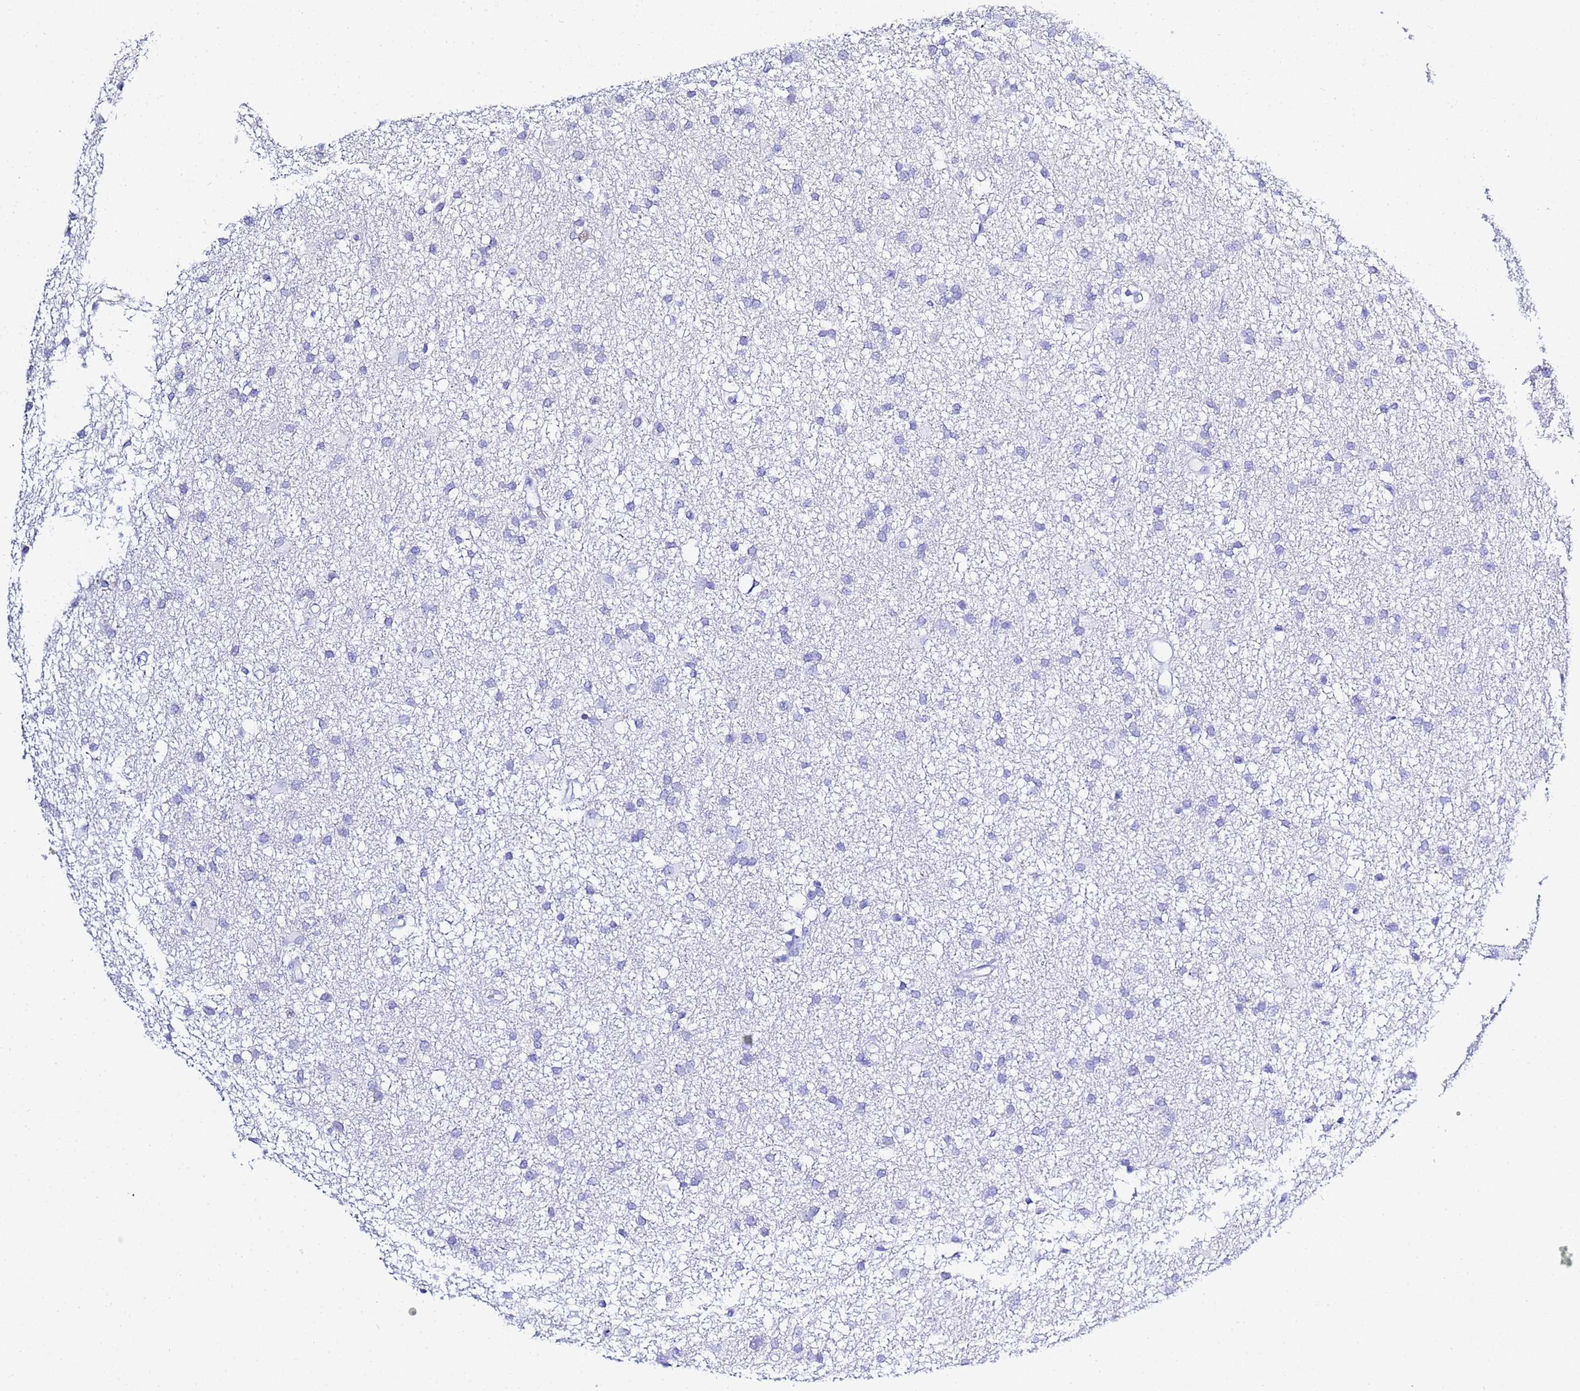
{"staining": {"intensity": "negative", "quantity": "none", "location": "none"}, "tissue": "glioma", "cell_type": "Tumor cells", "image_type": "cancer", "snomed": [{"axis": "morphology", "description": "Glioma, malignant, High grade"}, {"axis": "topography", "description": "Brain"}], "caption": "Immunohistochemistry (IHC) photomicrograph of high-grade glioma (malignant) stained for a protein (brown), which exhibits no expression in tumor cells.", "gene": "ACTL6B", "patient": {"sex": "male", "age": 77}}